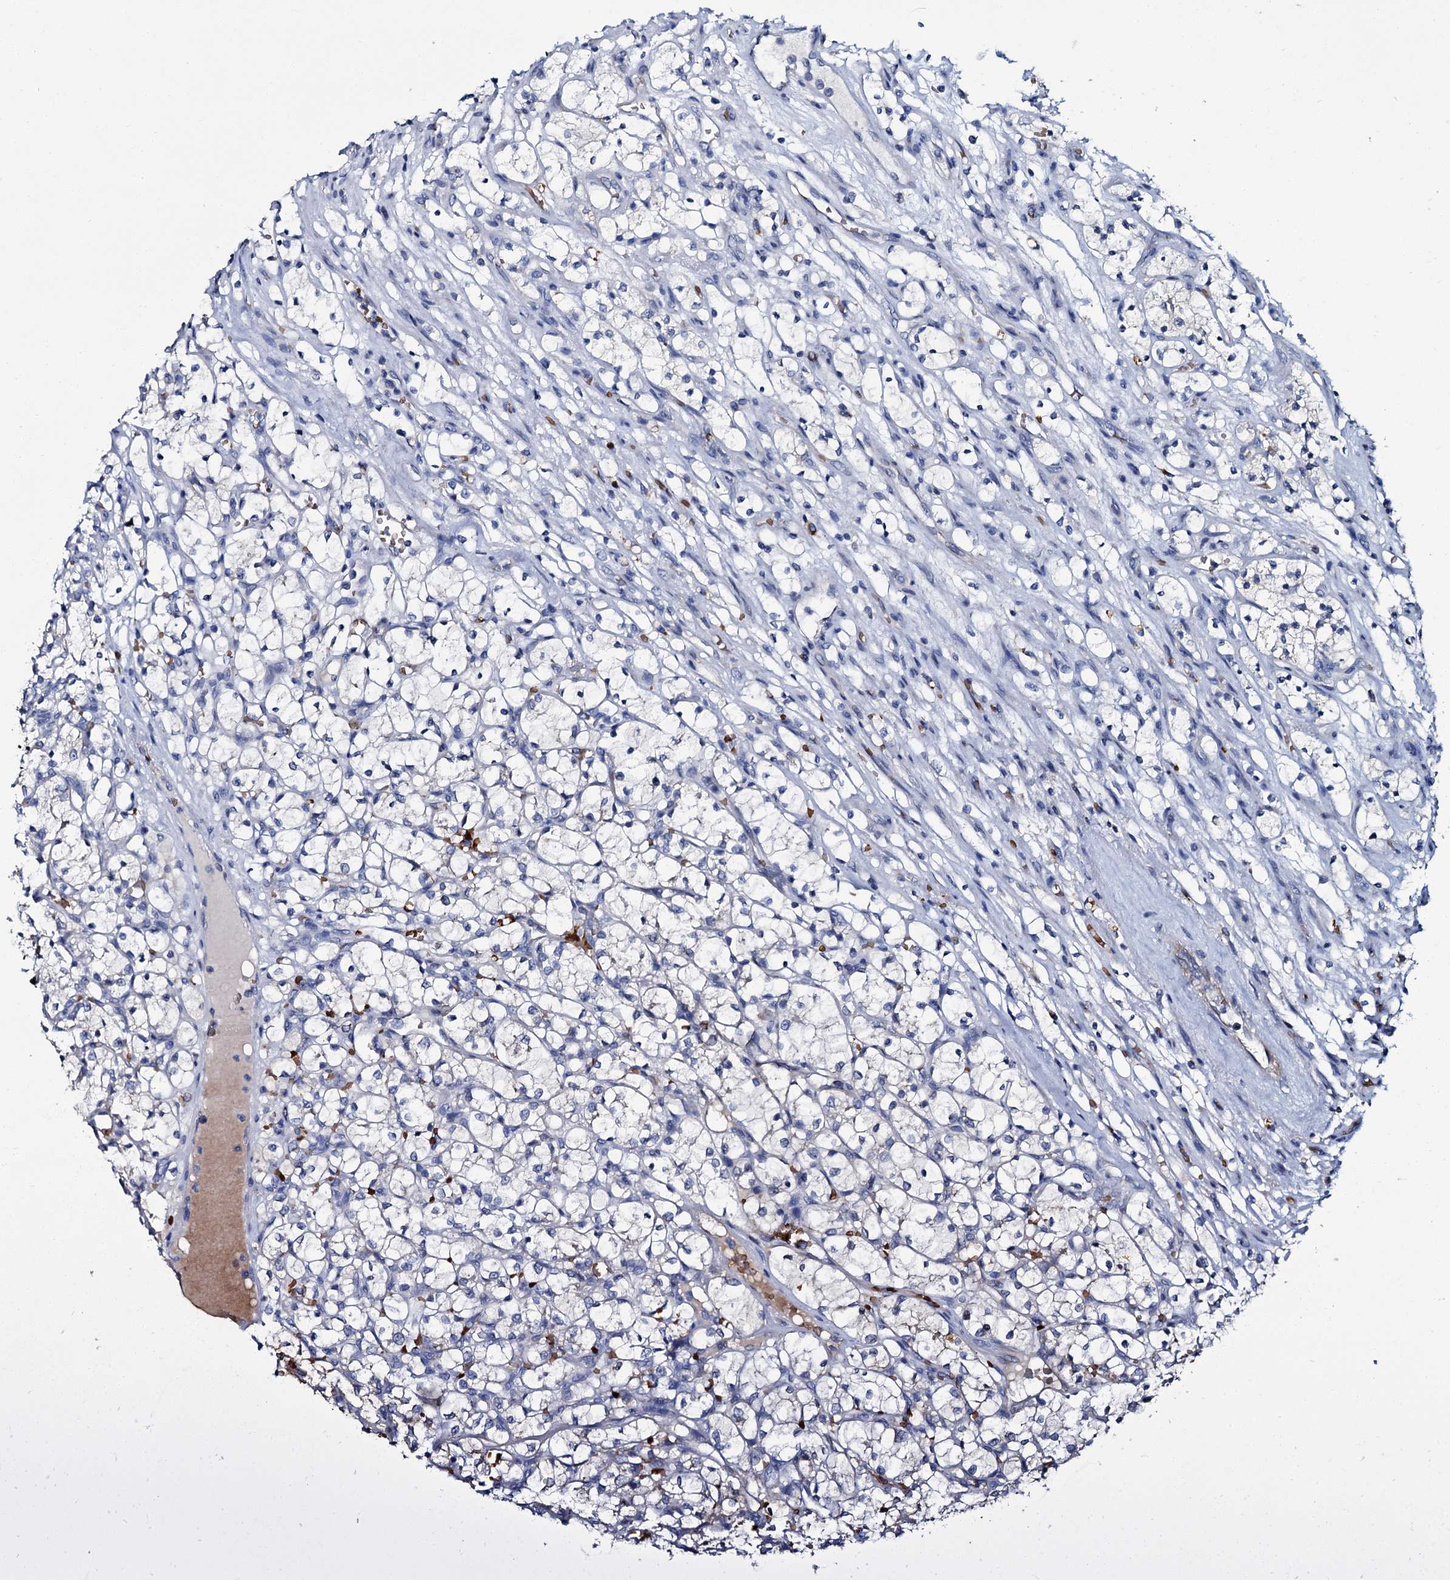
{"staining": {"intensity": "negative", "quantity": "none", "location": "none"}, "tissue": "renal cancer", "cell_type": "Tumor cells", "image_type": "cancer", "snomed": [{"axis": "morphology", "description": "Adenocarcinoma, NOS"}, {"axis": "topography", "description": "Kidney"}], "caption": "An image of renal adenocarcinoma stained for a protein reveals no brown staining in tumor cells. (IHC, brightfield microscopy, high magnification).", "gene": "ATG2A", "patient": {"sex": "female", "age": 69}}